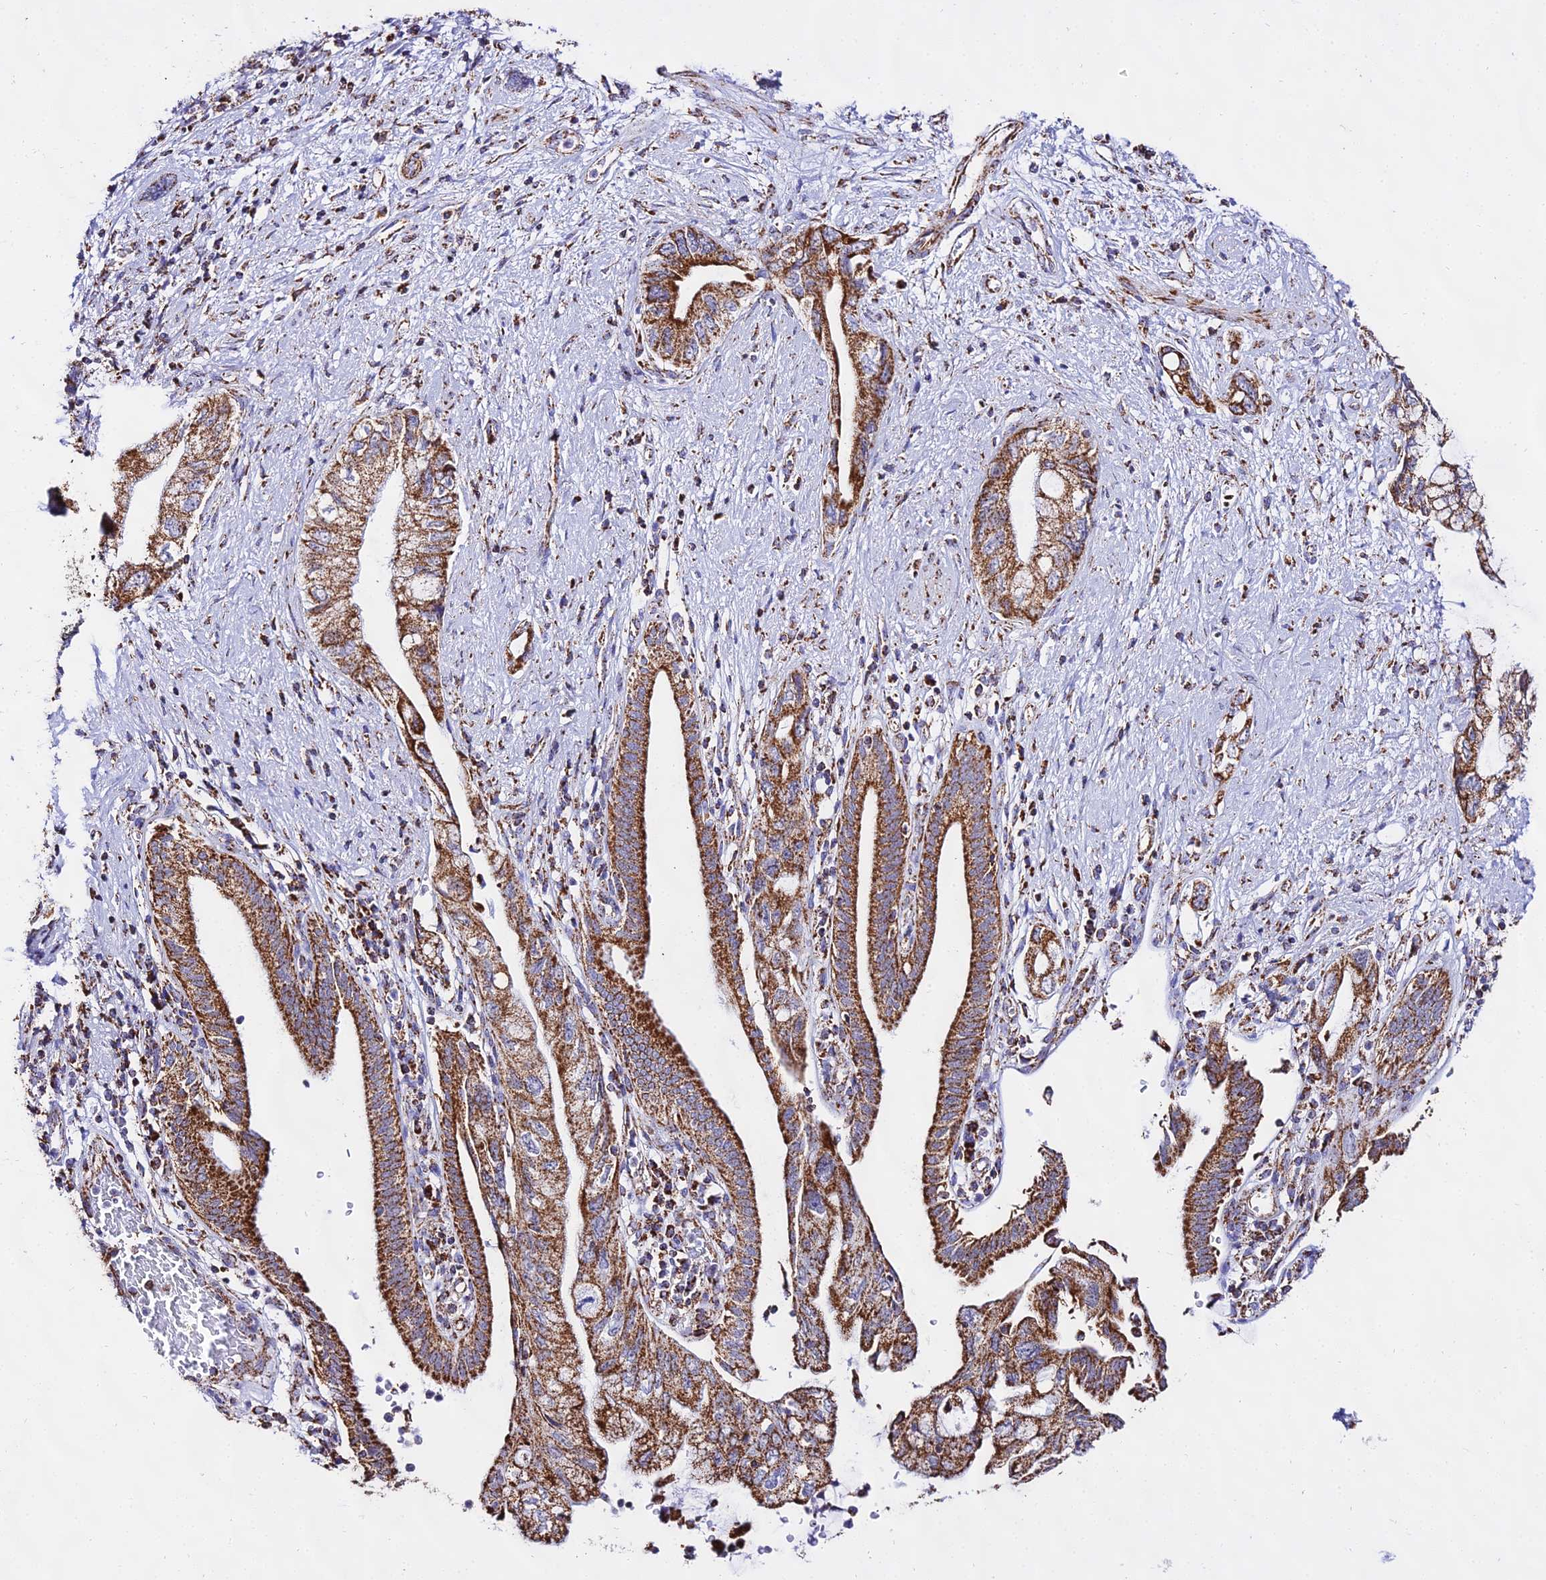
{"staining": {"intensity": "strong", "quantity": ">75%", "location": "cytoplasmic/membranous"}, "tissue": "pancreatic cancer", "cell_type": "Tumor cells", "image_type": "cancer", "snomed": [{"axis": "morphology", "description": "Adenocarcinoma, NOS"}, {"axis": "topography", "description": "Pancreas"}], "caption": "Immunohistochemical staining of human pancreatic cancer (adenocarcinoma) reveals strong cytoplasmic/membranous protein staining in approximately >75% of tumor cells. (DAB (3,3'-diaminobenzidine) = brown stain, brightfield microscopy at high magnification).", "gene": "ATP5PD", "patient": {"sex": "female", "age": 73}}